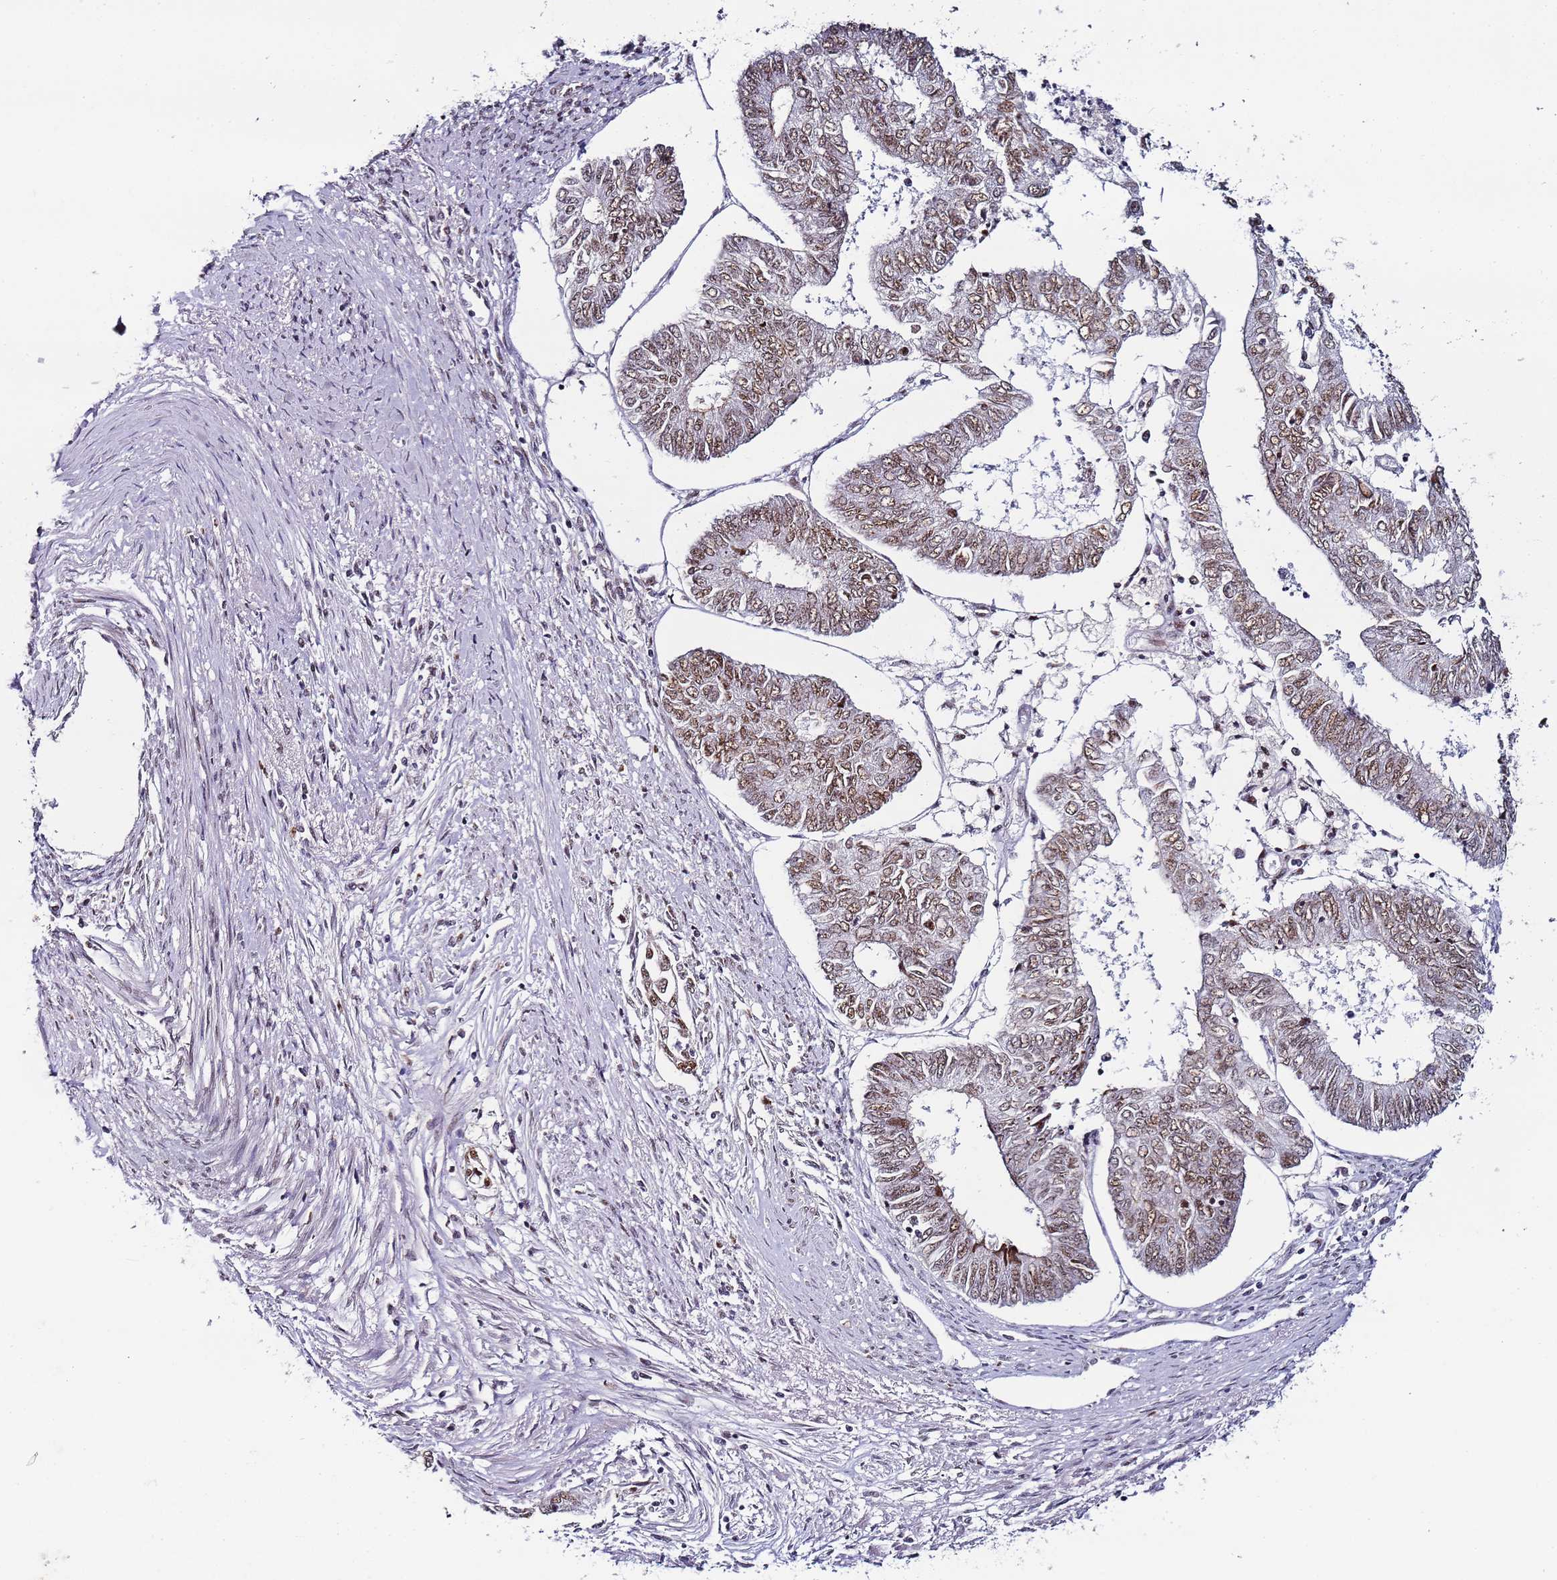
{"staining": {"intensity": "moderate", "quantity": ">75%", "location": "nuclear"}, "tissue": "endometrial cancer", "cell_type": "Tumor cells", "image_type": "cancer", "snomed": [{"axis": "morphology", "description": "Adenocarcinoma, NOS"}, {"axis": "topography", "description": "Endometrium"}], "caption": "An image of endometrial cancer (adenocarcinoma) stained for a protein demonstrates moderate nuclear brown staining in tumor cells.", "gene": "PSMA7", "patient": {"sex": "female", "age": 68}}